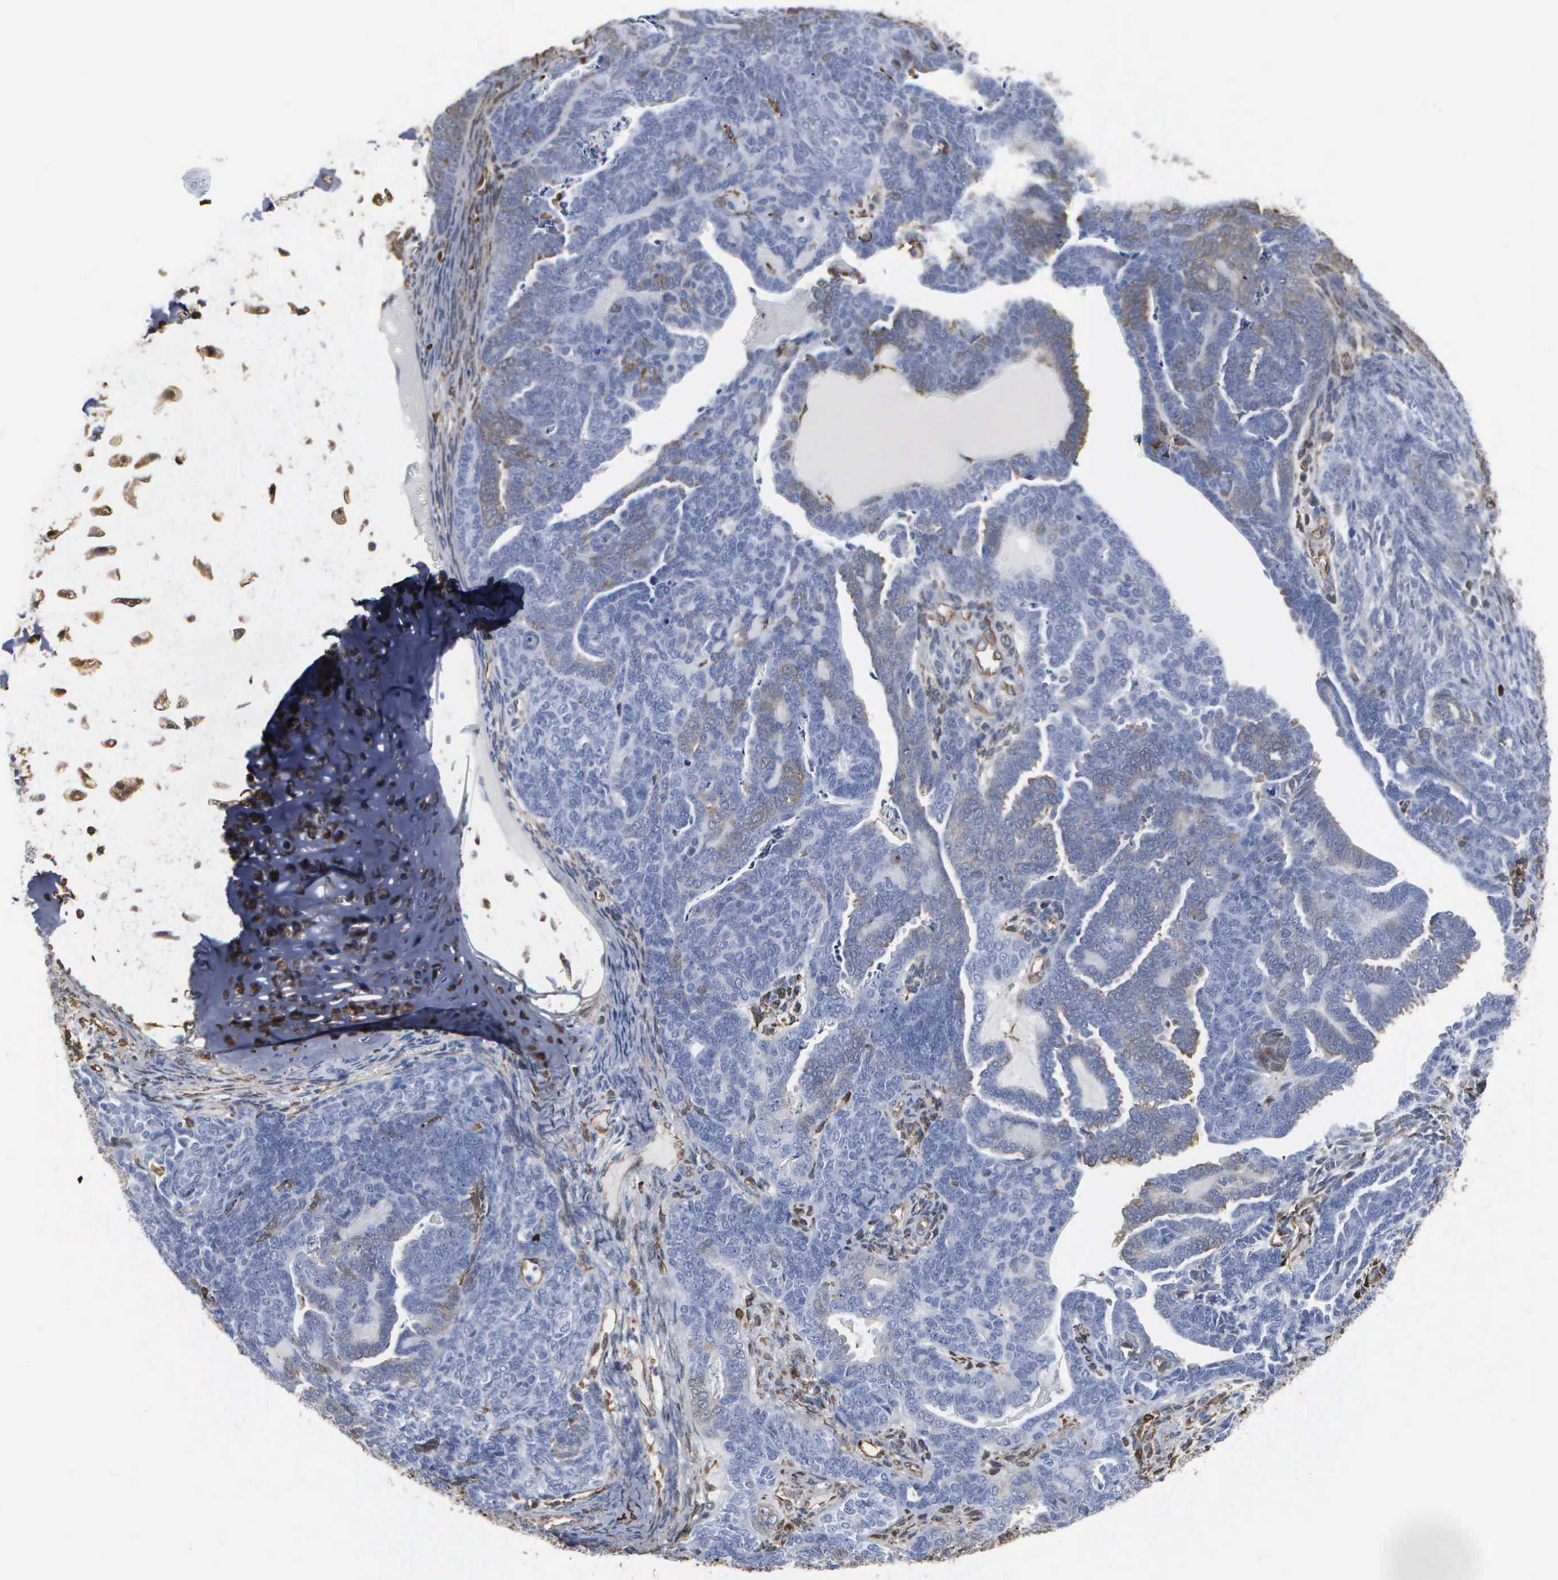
{"staining": {"intensity": "negative", "quantity": "none", "location": "none"}, "tissue": "endometrial cancer", "cell_type": "Tumor cells", "image_type": "cancer", "snomed": [{"axis": "morphology", "description": "Neoplasm, malignant, NOS"}, {"axis": "topography", "description": "Endometrium"}], "caption": "Tumor cells show no significant protein expression in malignant neoplasm (endometrial).", "gene": "FSCN1", "patient": {"sex": "female", "age": 74}}